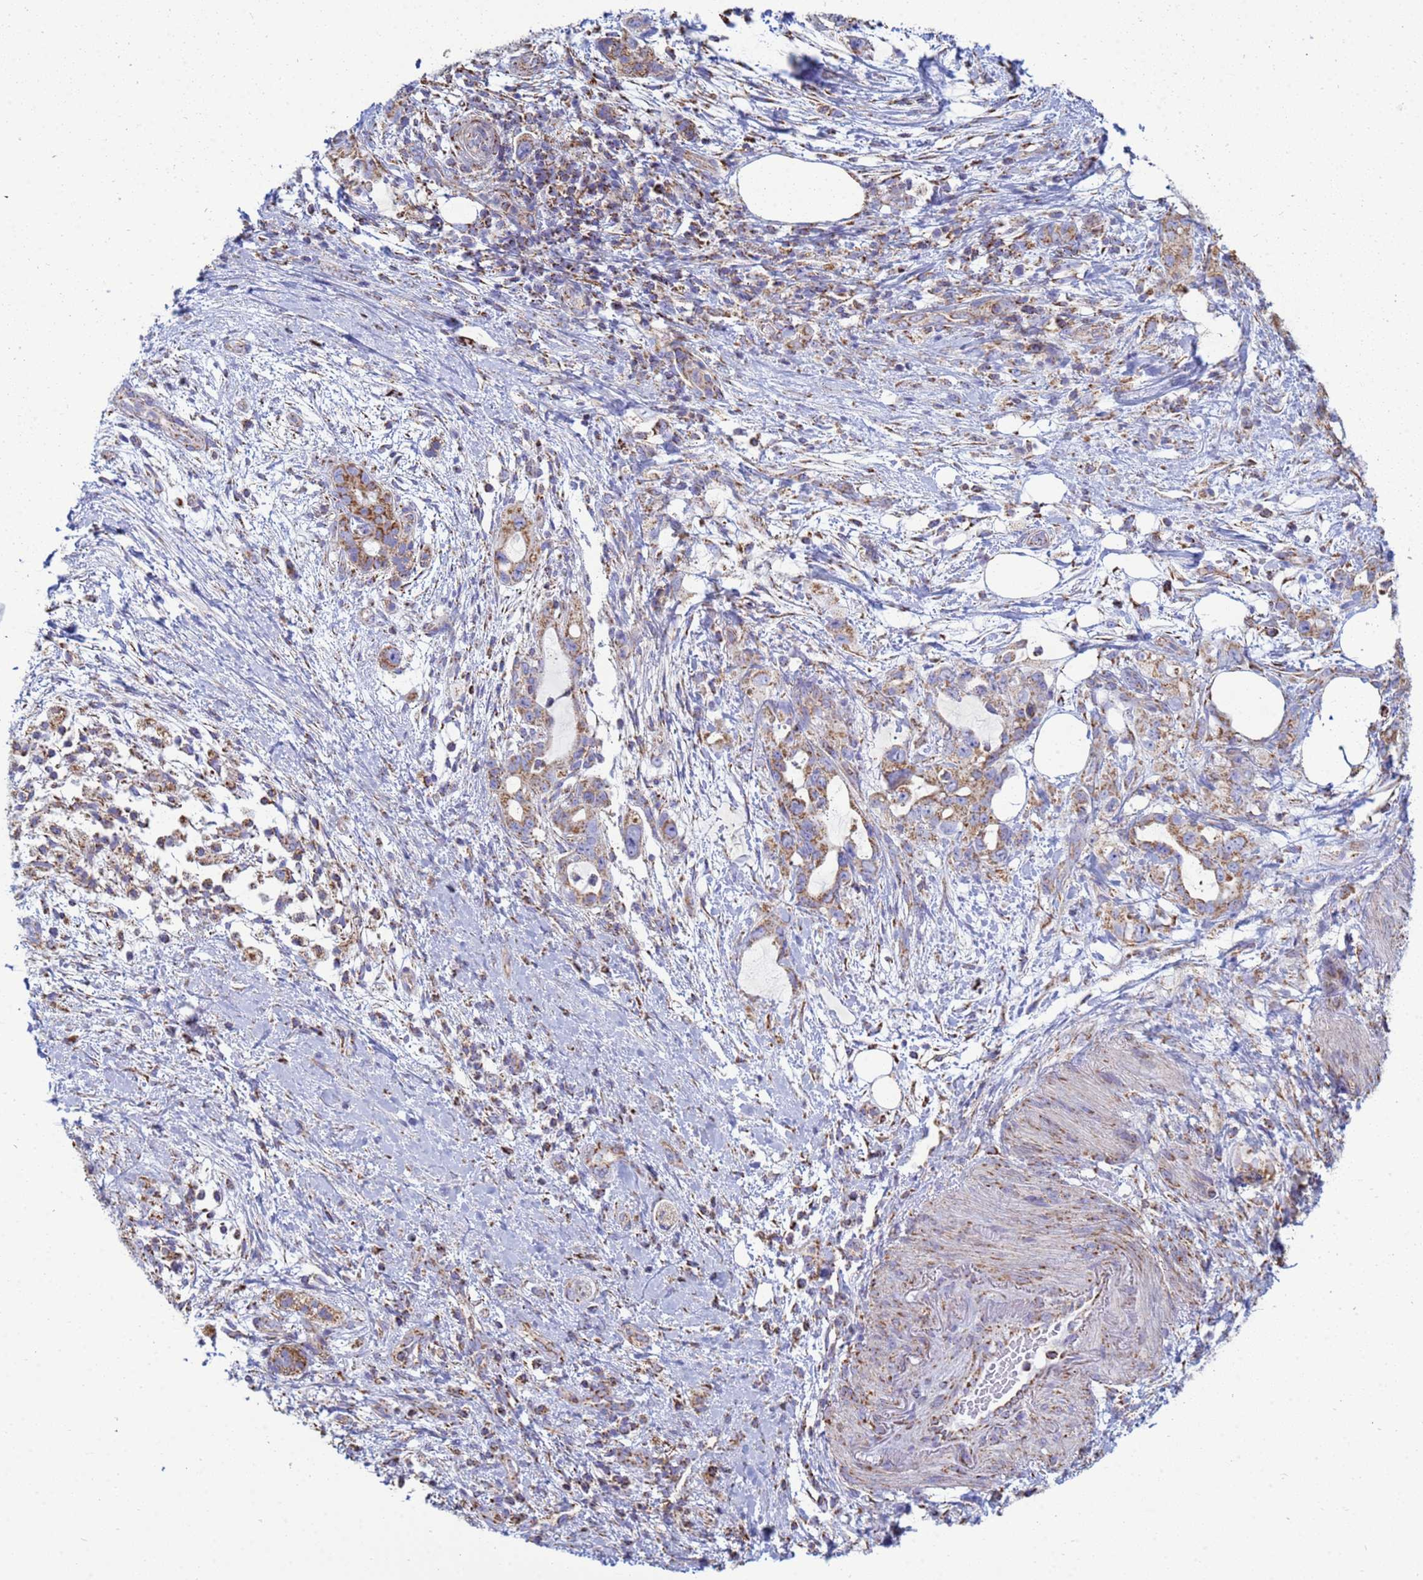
{"staining": {"intensity": "moderate", "quantity": ">75%", "location": "cytoplasmic/membranous"}, "tissue": "pancreatic cancer", "cell_type": "Tumor cells", "image_type": "cancer", "snomed": [{"axis": "morphology", "description": "Adenocarcinoma, NOS"}, {"axis": "topography", "description": "Pancreas"}], "caption": "IHC image of neoplastic tissue: pancreatic adenocarcinoma stained using immunohistochemistry (IHC) exhibits medium levels of moderate protein expression localized specifically in the cytoplasmic/membranous of tumor cells, appearing as a cytoplasmic/membranous brown color.", "gene": "COQ4", "patient": {"sex": "female", "age": 61}}